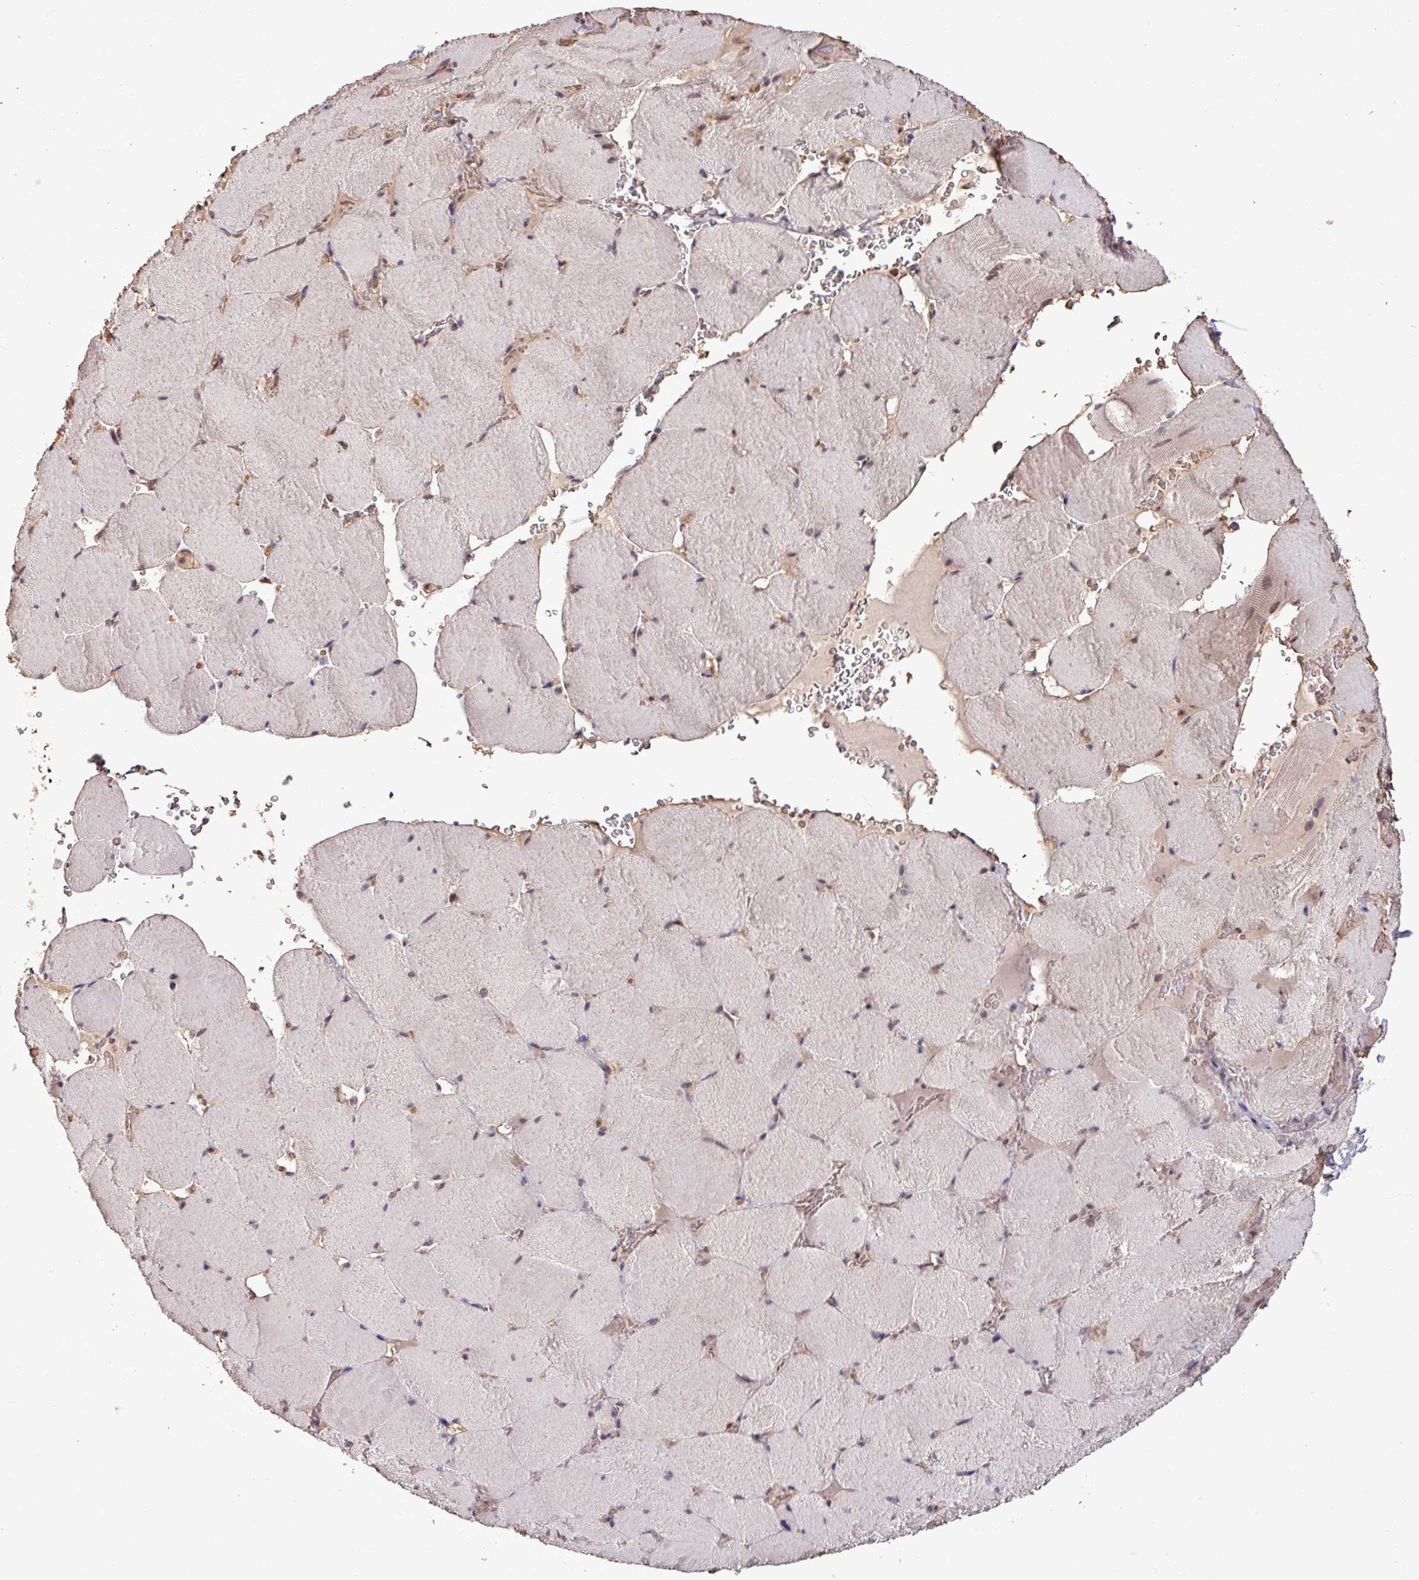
{"staining": {"intensity": "negative", "quantity": "none", "location": "none"}, "tissue": "skeletal muscle", "cell_type": "Myocytes", "image_type": "normal", "snomed": [{"axis": "morphology", "description": "Normal tissue, NOS"}, {"axis": "topography", "description": "Skeletal muscle"}, {"axis": "topography", "description": "Head-Neck"}], "caption": "Protein analysis of benign skeletal muscle shows no significant positivity in myocytes. (DAB (3,3'-diaminobenzidine) immunohistochemistry visualized using brightfield microscopy, high magnification).", "gene": "SKIC2", "patient": {"sex": "male", "age": 66}}